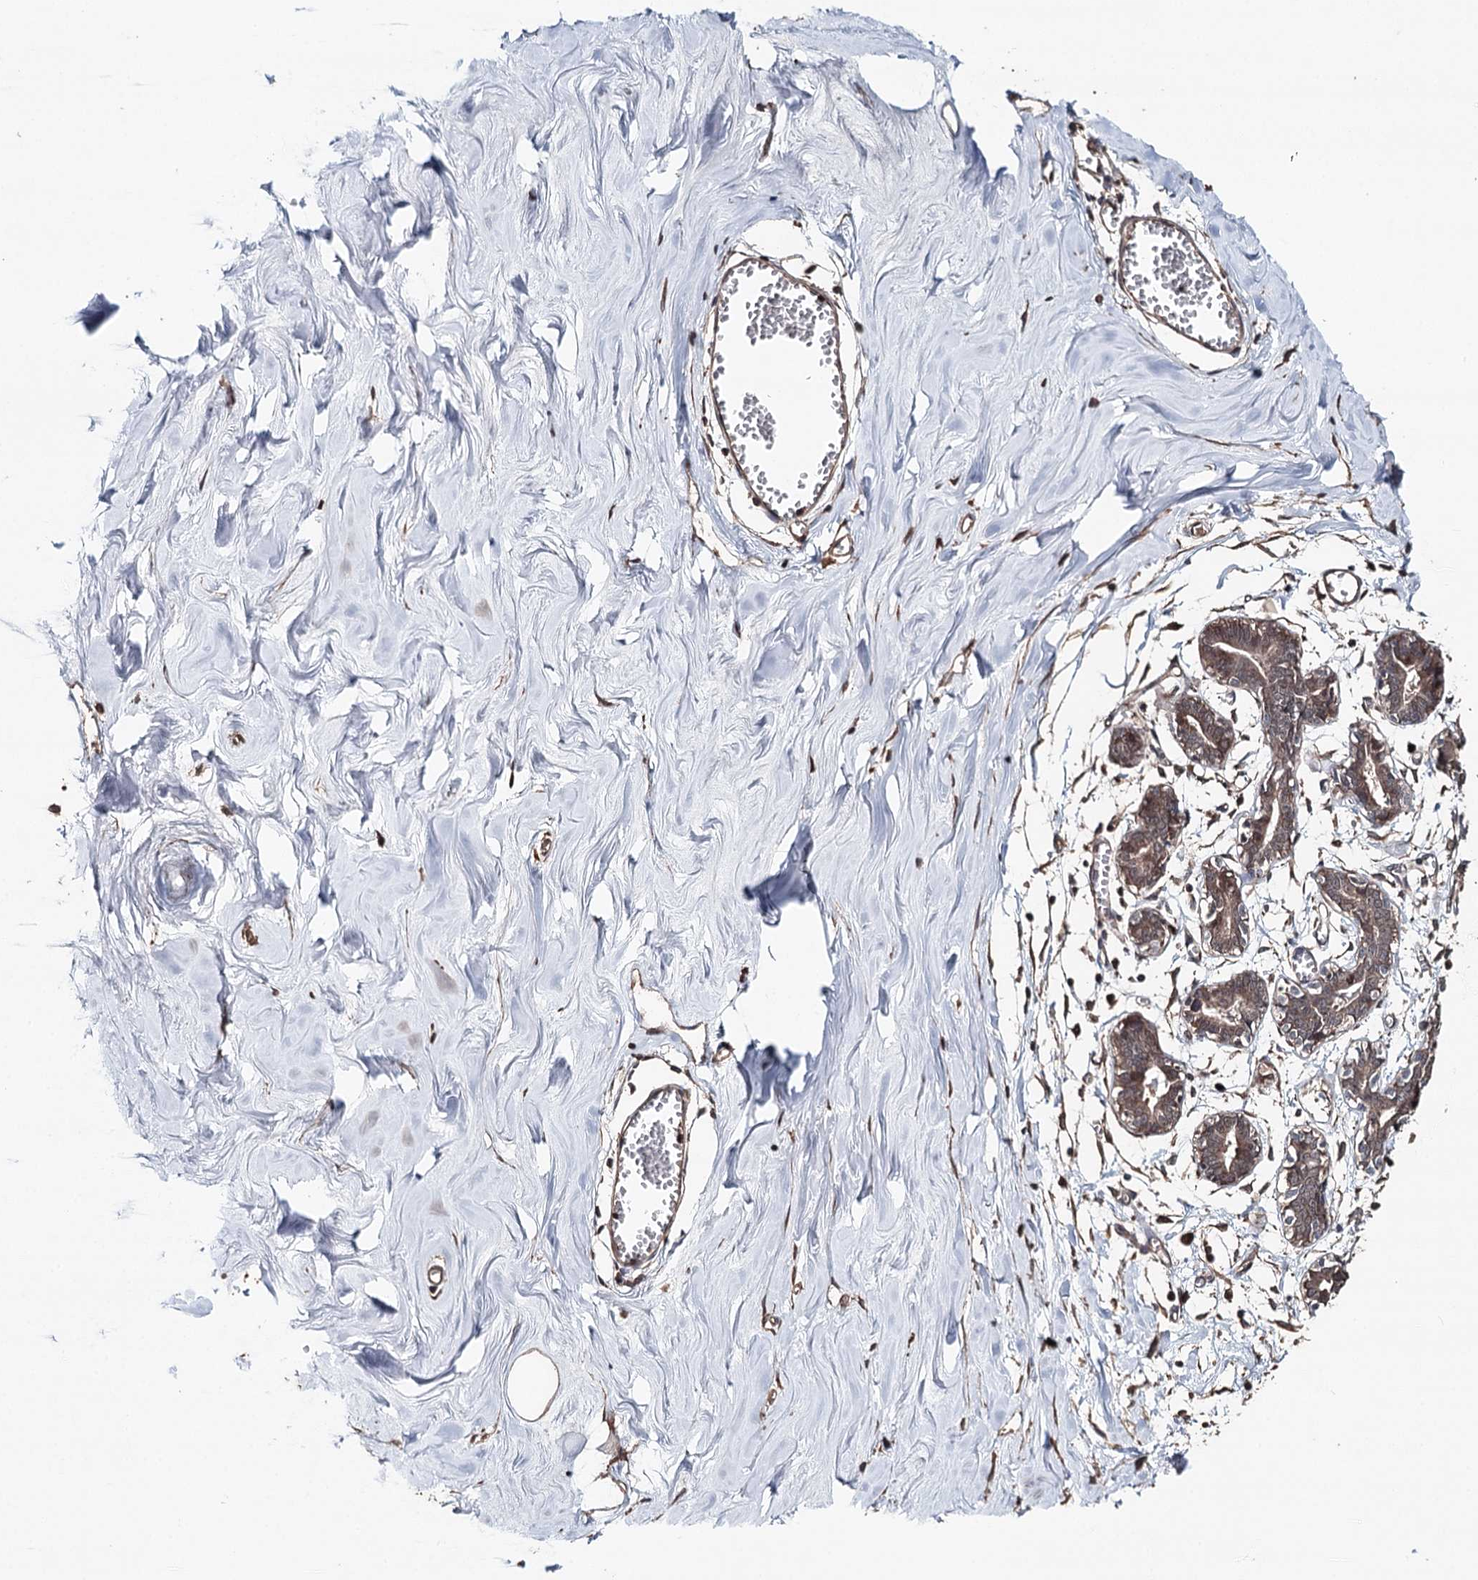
{"staining": {"intensity": "negative", "quantity": "none", "location": "none"}, "tissue": "breast", "cell_type": "Adipocytes", "image_type": "normal", "snomed": [{"axis": "morphology", "description": "Normal tissue, NOS"}, {"axis": "topography", "description": "Breast"}], "caption": "An IHC image of unremarkable breast is shown. There is no staining in adipocytes of breast.", "gene": "NOPCHAP1", "patient": {"sex": "female", "age": 27}}